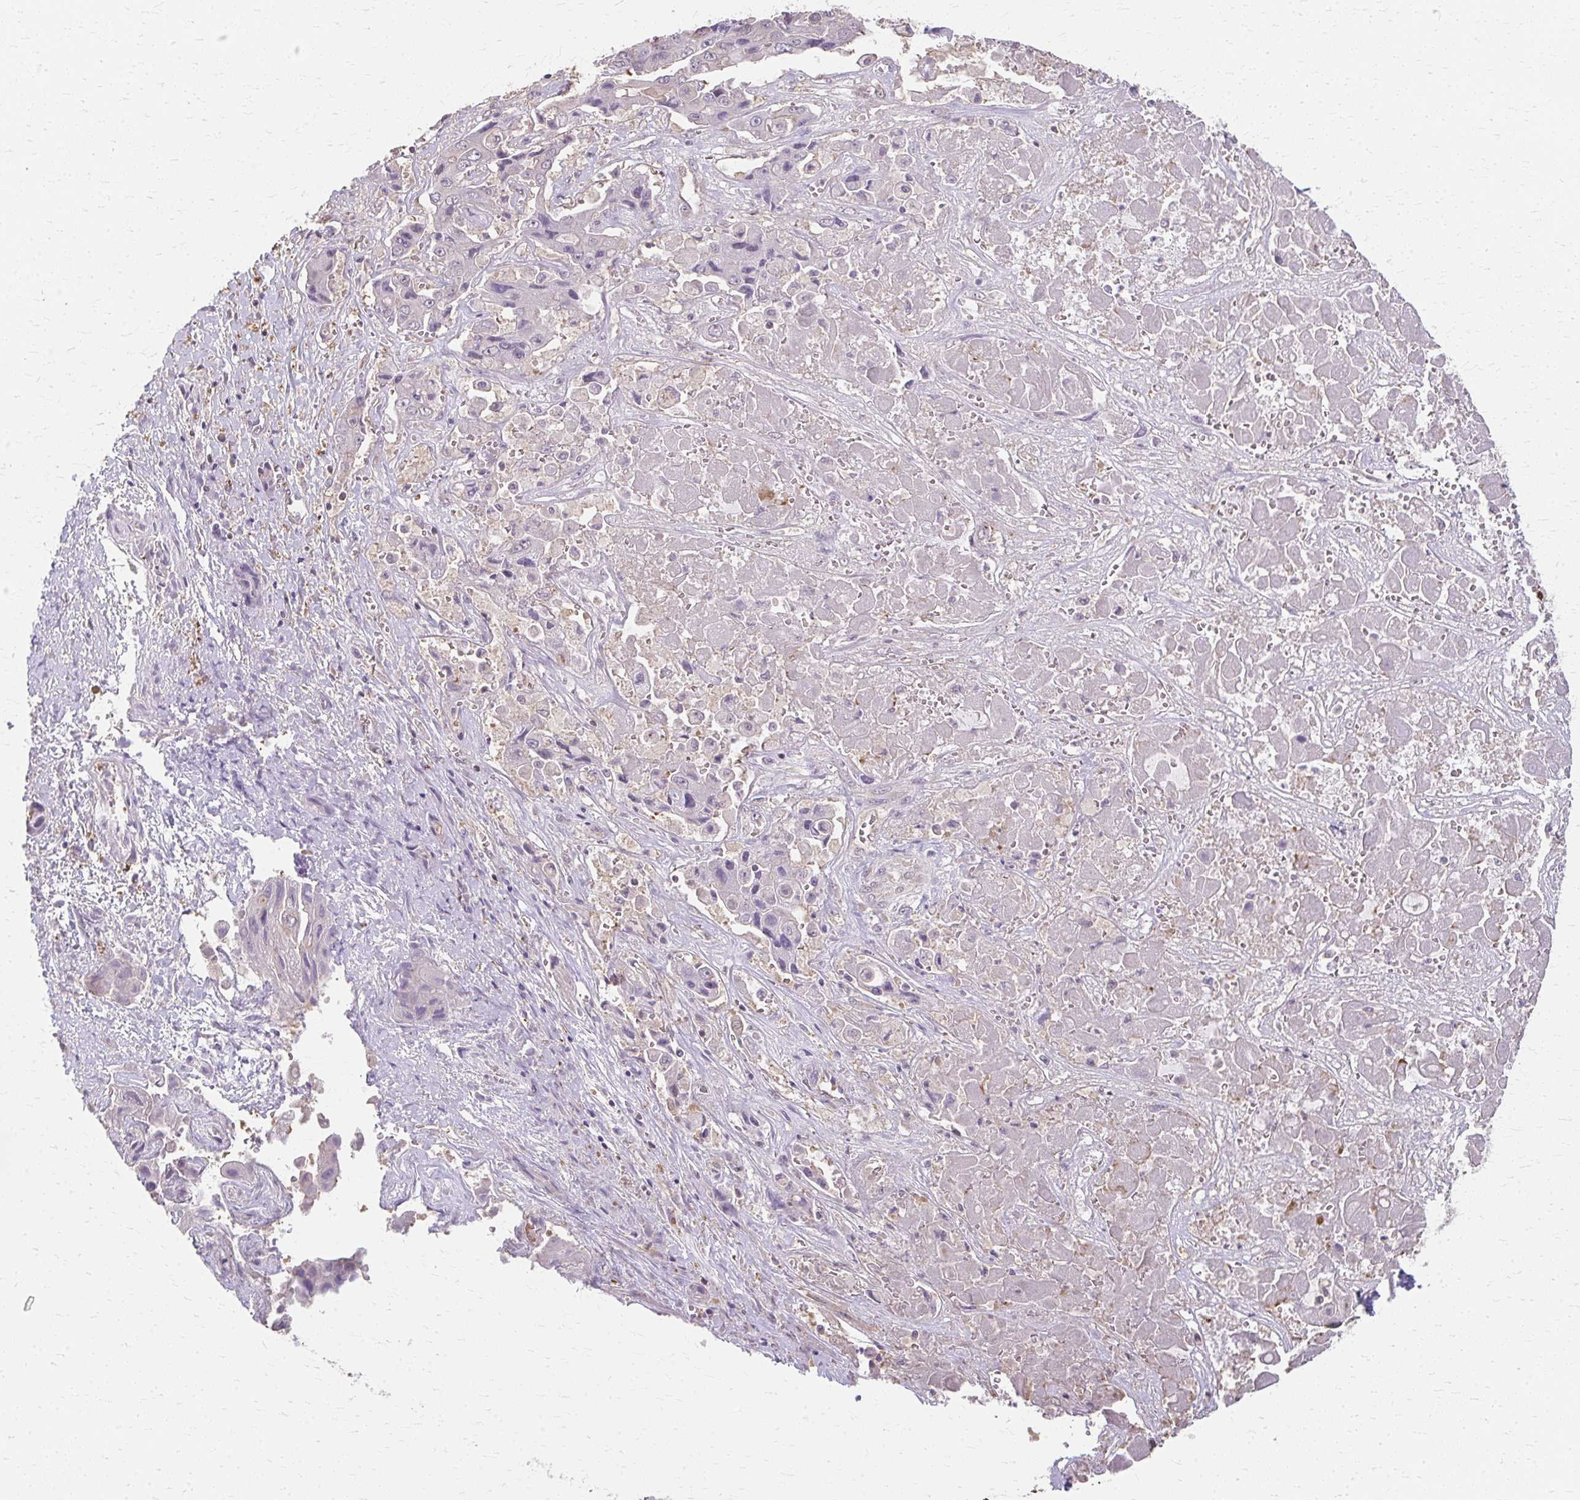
{"staining": {"intensity": "negative", "quantity": "none", "location": "none"}, "tissue": "liver cancer", "cell_type": "Tumor cells", "image_type": "cancer", "snomed": [{"axis": "morphology", "description": "Cholangiocarcinoma"}, {"axis": "topography", "description": "Liver"}], "caption": "Immunohistochemistry (IHC) of human liver cholangiocarcinoma reveals no expression in tumor cells.", "gene": "RABGAP1L", "patient": {"sex": "male", "age": 67}}